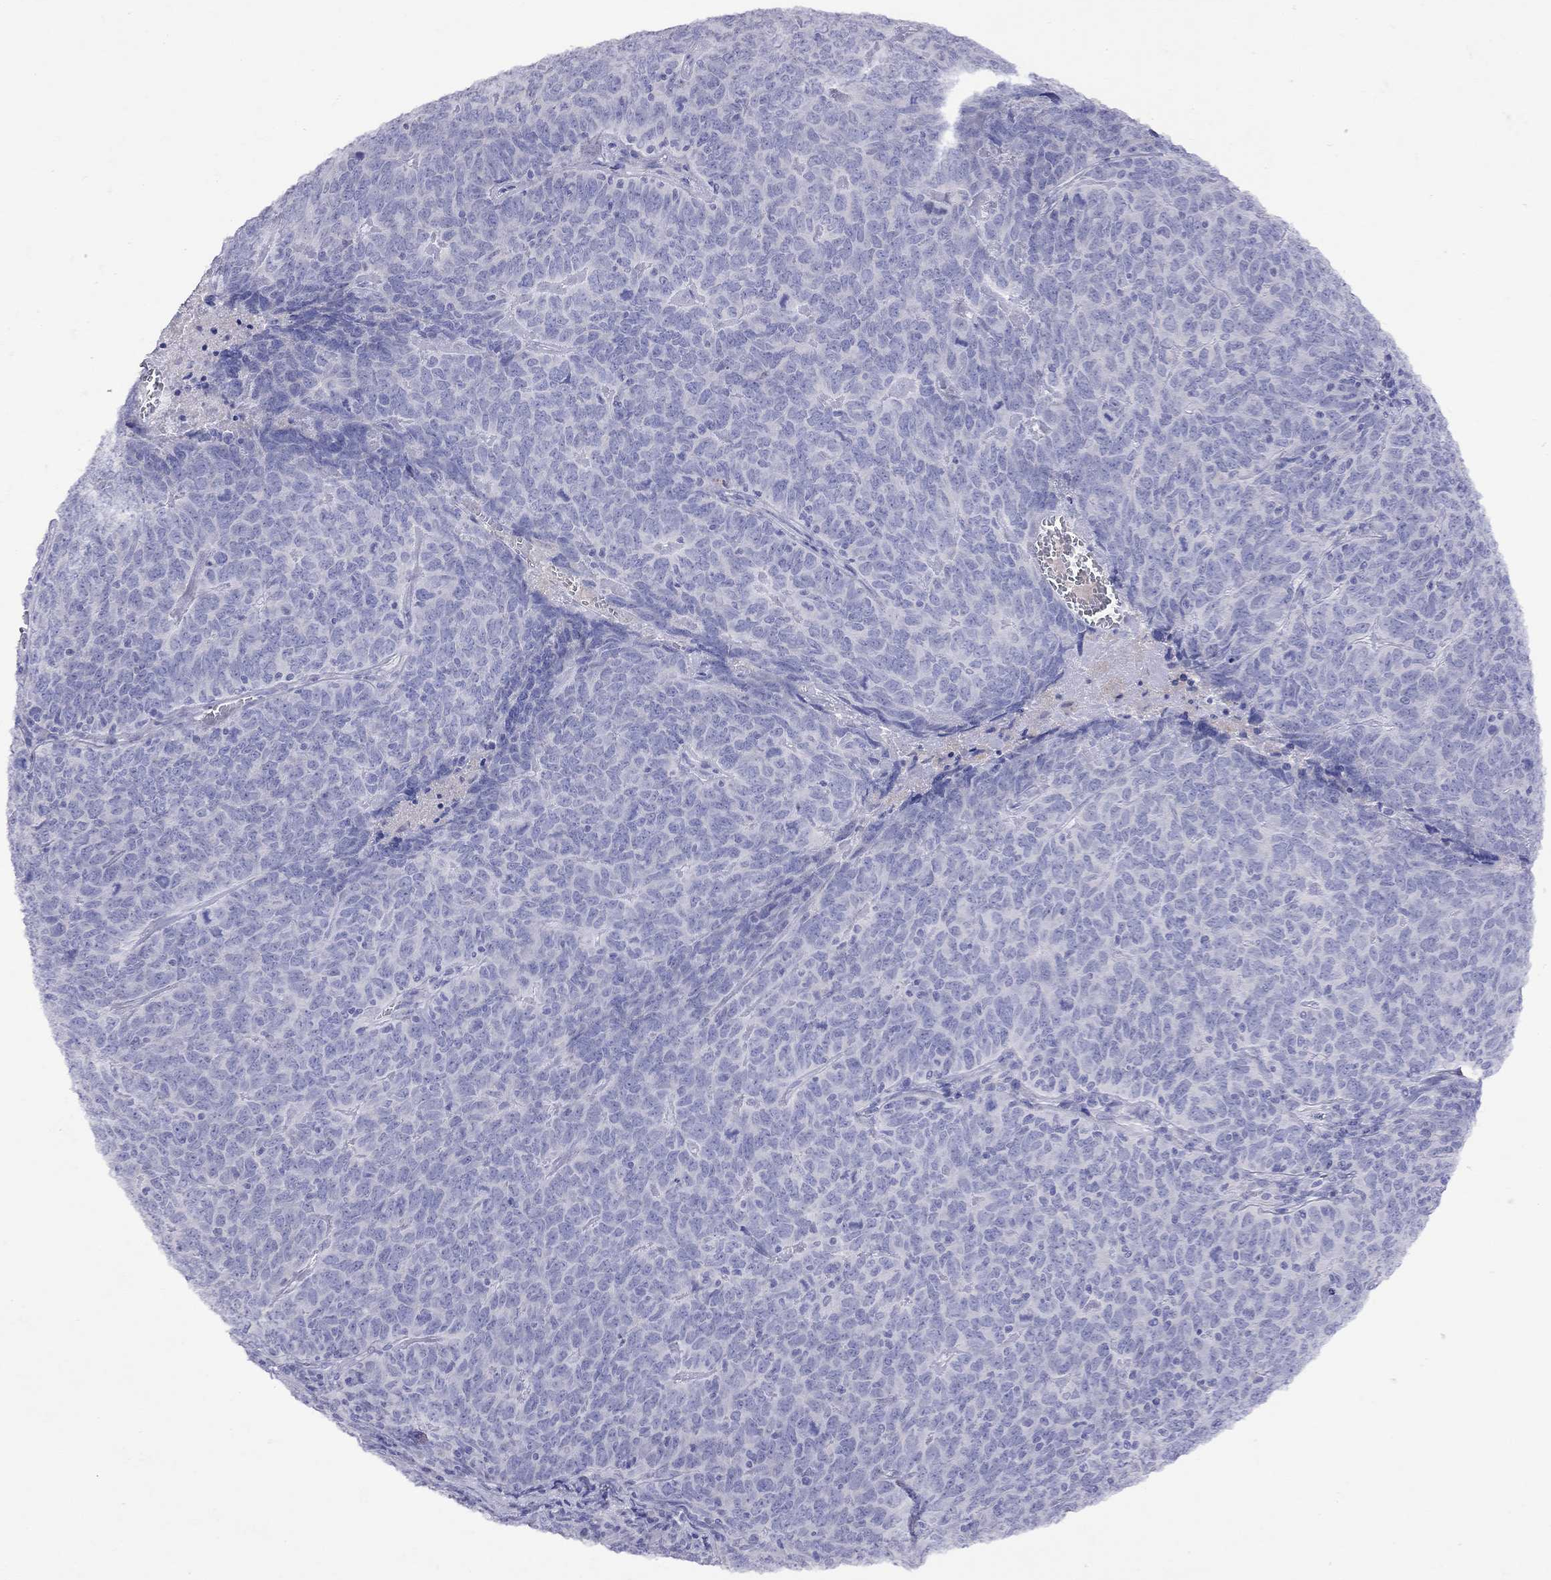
{"staining": {"intensity": "negative", "quantity": "none", "location": "none"}, "tissue": "skin cancer", "cell_type": "Tumor cells", "image_type": "cancer", "snomed": [{"axis": "morphology", "description": "Squamous cell carcinoma, NOS"}, {"axis": "topography", "description": "Skin"}, {"axis": "topography", "description": "Anal"}], "caption": "Tumor cells are negative for brown protein staining in skin cancer (squamous cell carcinoma). (Stains: DAB (3,3'-diaminobenzidine) IHC with hematoxylin counter stain, Microscopy: brightfield microscopy at high magnification).", "gene": "GNAT3", "patient": {"sex": "female", "age": 51}}